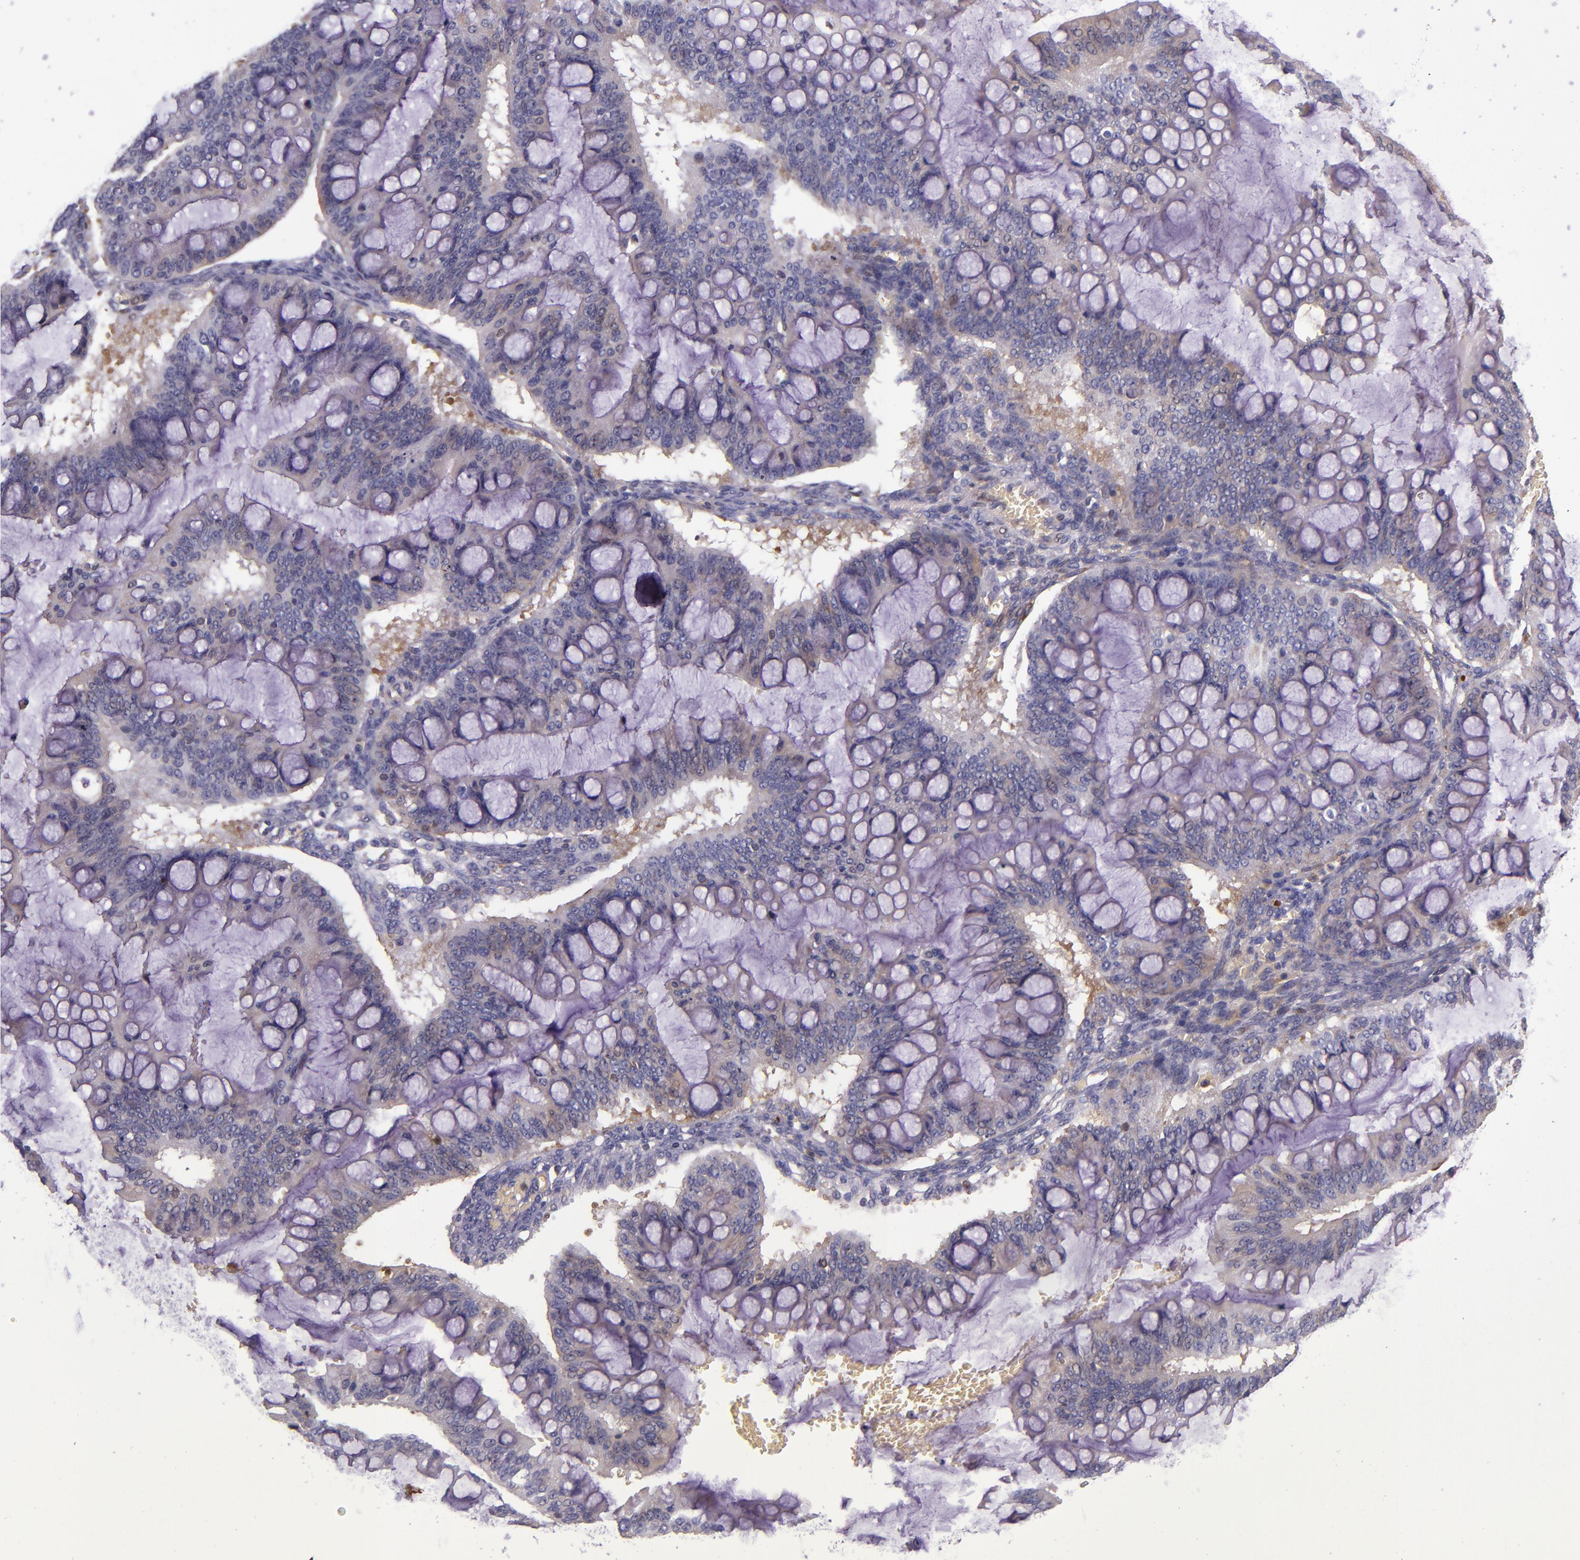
{"staining": {"intensity": "weak", "quantity": "<25%", "location": "cytoplasmic/membranous"}, "tissue": "ovarian cancer", "cell_type": "Tumor cells", "image_type": "cancer", "snomed": [{"axis": "morphology", "description": "Cystadenocarcinoma, mucinous, NOS"}, {"axis": "topography", "description": "Ovary"}], "caption": "The histopathology image demonstrates no staining of tumor cells in ovarian cancer.", "gene": "CLEC3B", "patient": {"sex": "female", "age": 73}}